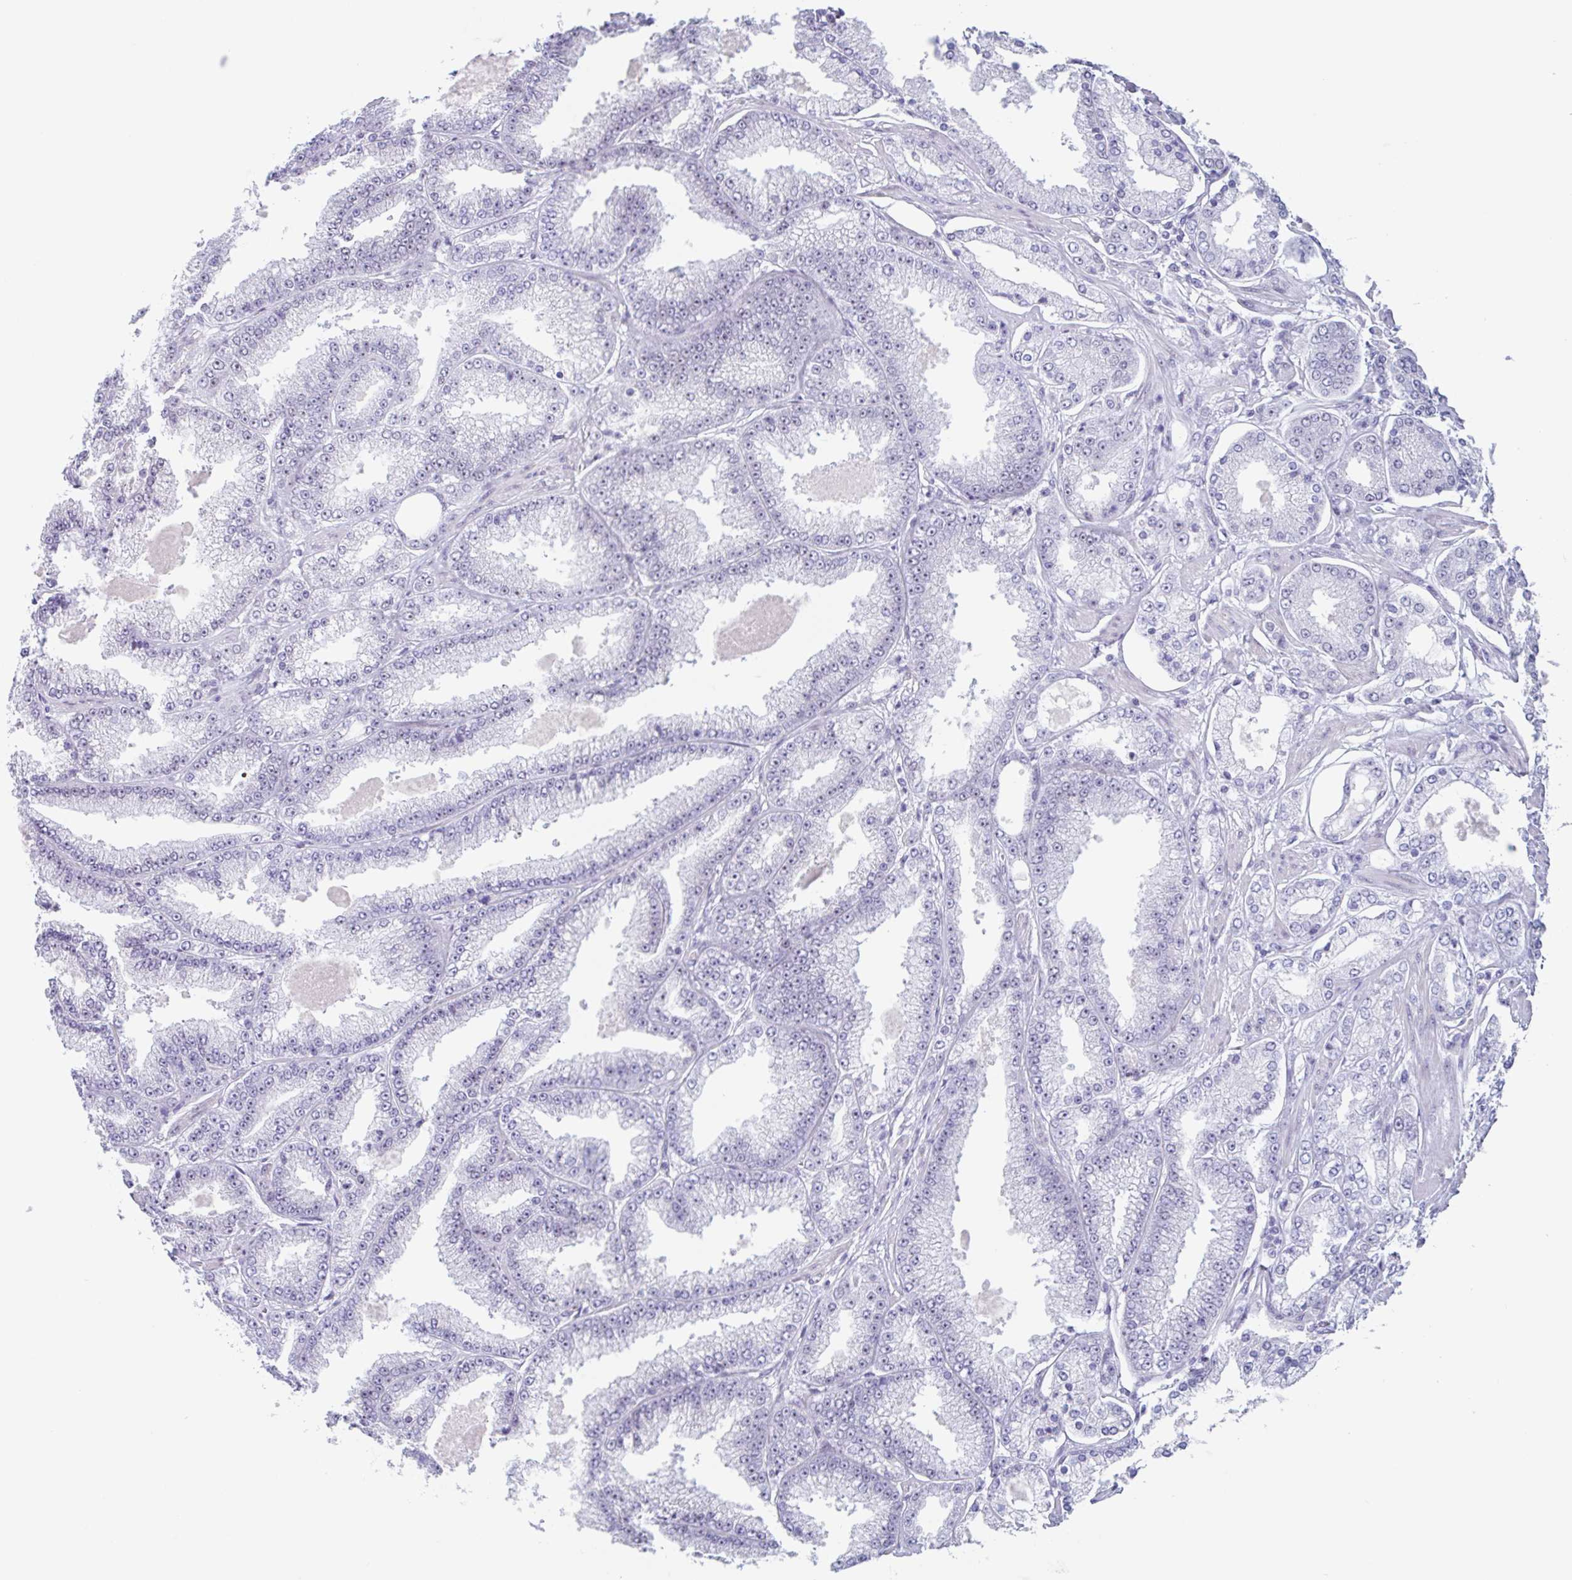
{"staining": {"intensity": "weak", "quantity": "<25%", "location": "nuclear"}, "tissue": "prostate cancer", "cell_type": "Tumor cells", "image_type": "cancer", "snomed": [{"axis": "morphology", "description": "Adenocarcinoma, High grade"}, {"axis": "topography", "description": "Prostate"}], "caption": "Immunohistochemical staining of human prostate cancer exhibits no significant staining in tumor cells.", "gene": "LENG9", "patient": {"sex": "male", "age": 68}}